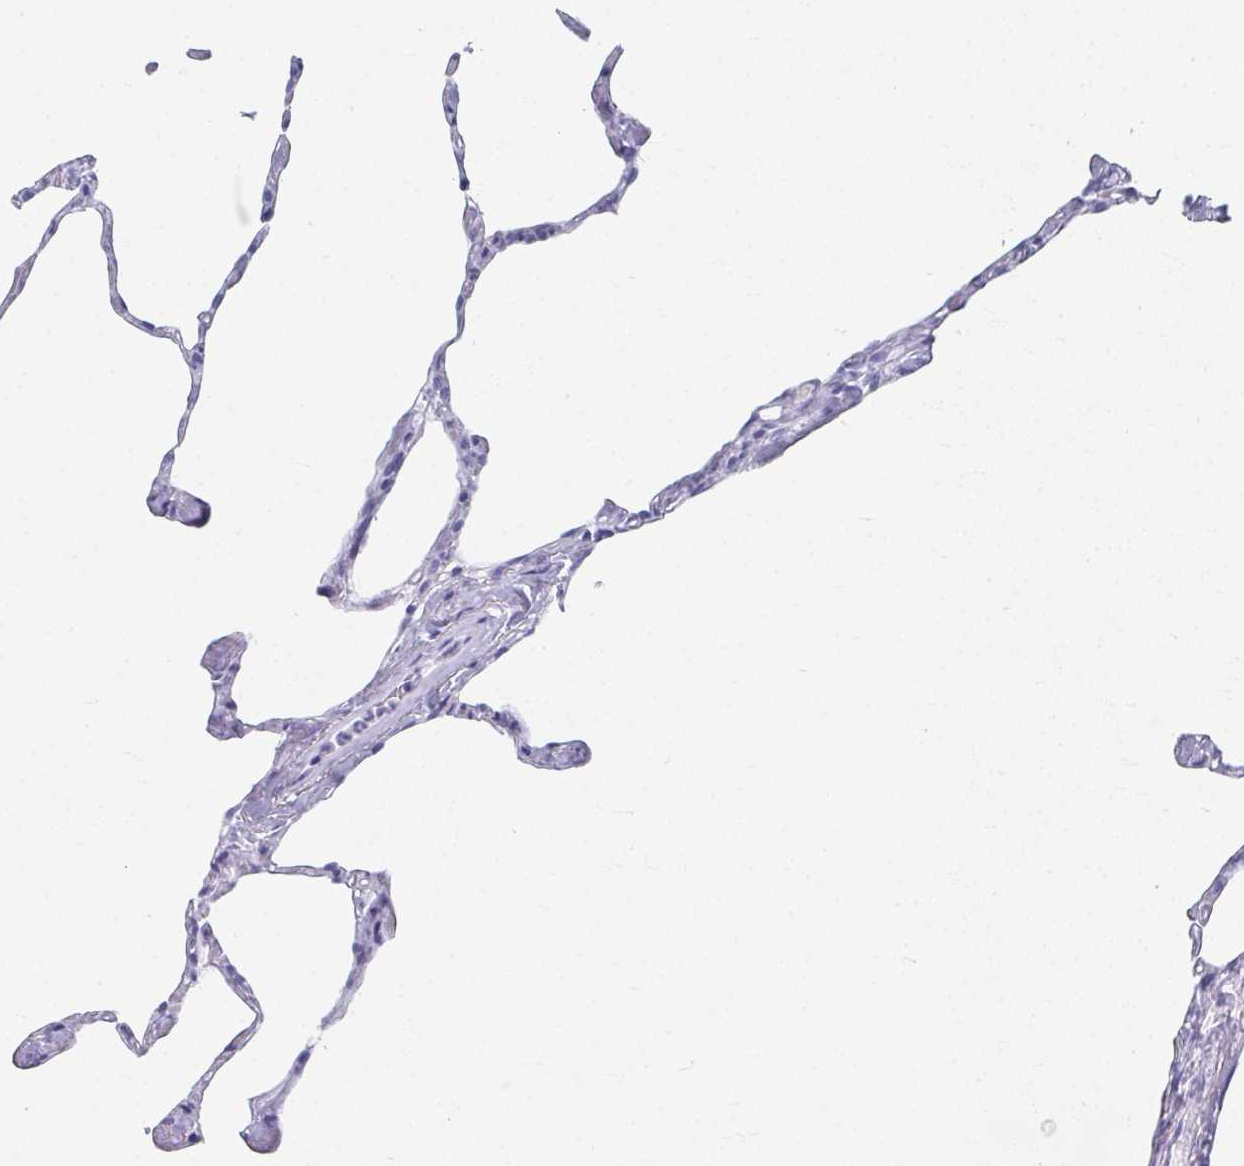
{"staining": {"intensity": "negative", "quantity": "none", "location": "none"}, "tissue": "lung", "cell_type": "Alveolar cells", "image_type": "normal", "snomed": [{"axis": "morphology", "description": "Normal tissue, NOS"}, {"axis": "topography", "description": "Lung"}], "caption": "Immunohistochemistry photomicrograph of normal lung: lung stained with DAB (3,3'-diaminobenzidine) exhibits no significant protein staining in alveolar cells. Nuclei are stained in blue.", "gene": "GHRL", "patient": {"sex": "male", "age": 65}}